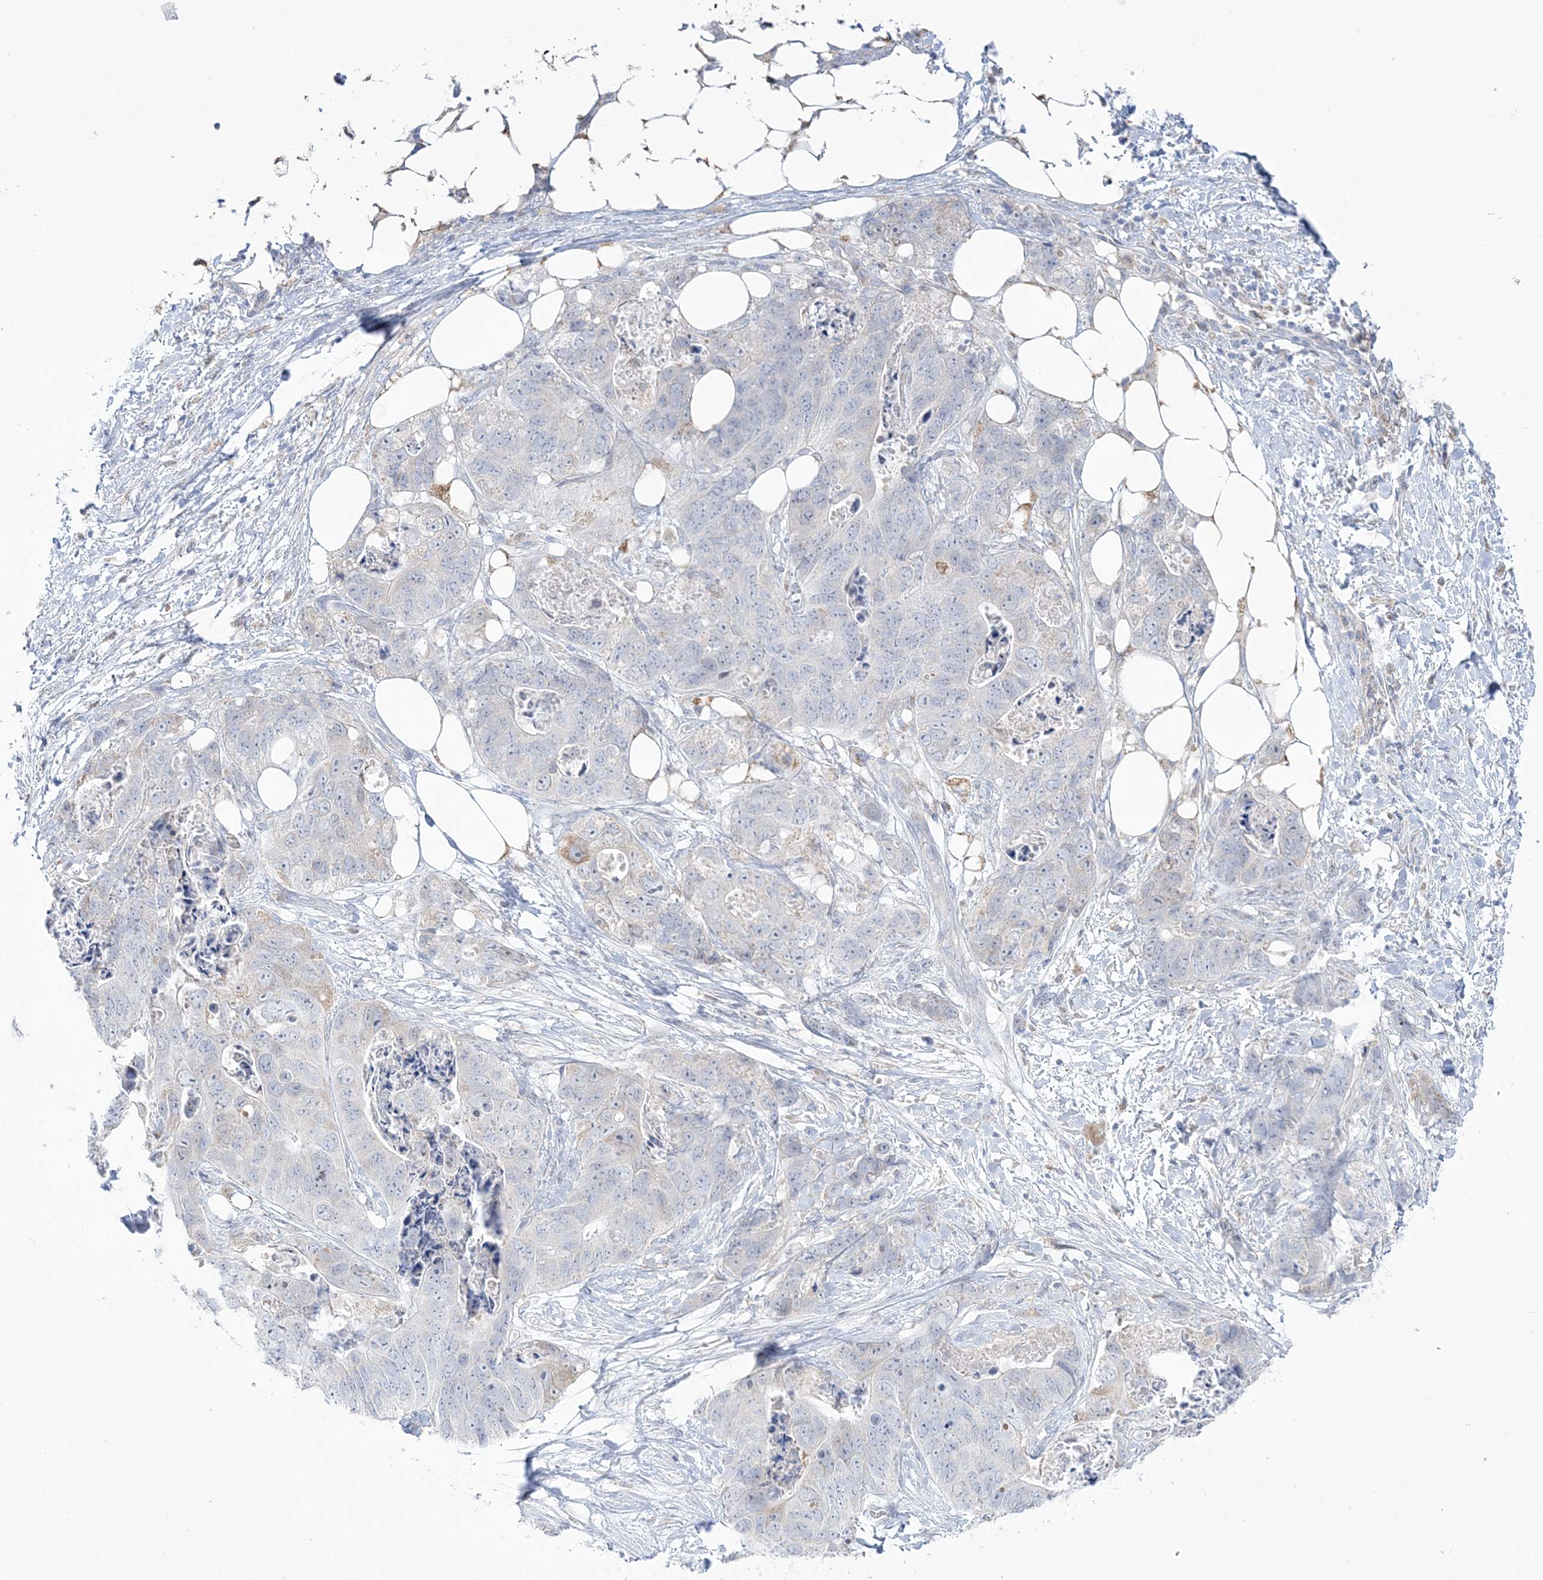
{"staining": {"intensity": "negative", "quantity": "none", "location": "none"}, "tissue": "stomach cancer", "cell_type": "Tumor cells", "image_type": "cancer", "snomed": [{"axis": "morphology", "description": "Adenocarcinoma, NOS"}, {"axis": "topography", "description": "Stomach"}], "caption": "A high-resolution image shows IHC staining of stomach cancer (adenocarcinoma), which exhibits no significant positivity in tumor cells.", "gene": "PCBD1", "patient": {"sex": "female", "age": 89}}